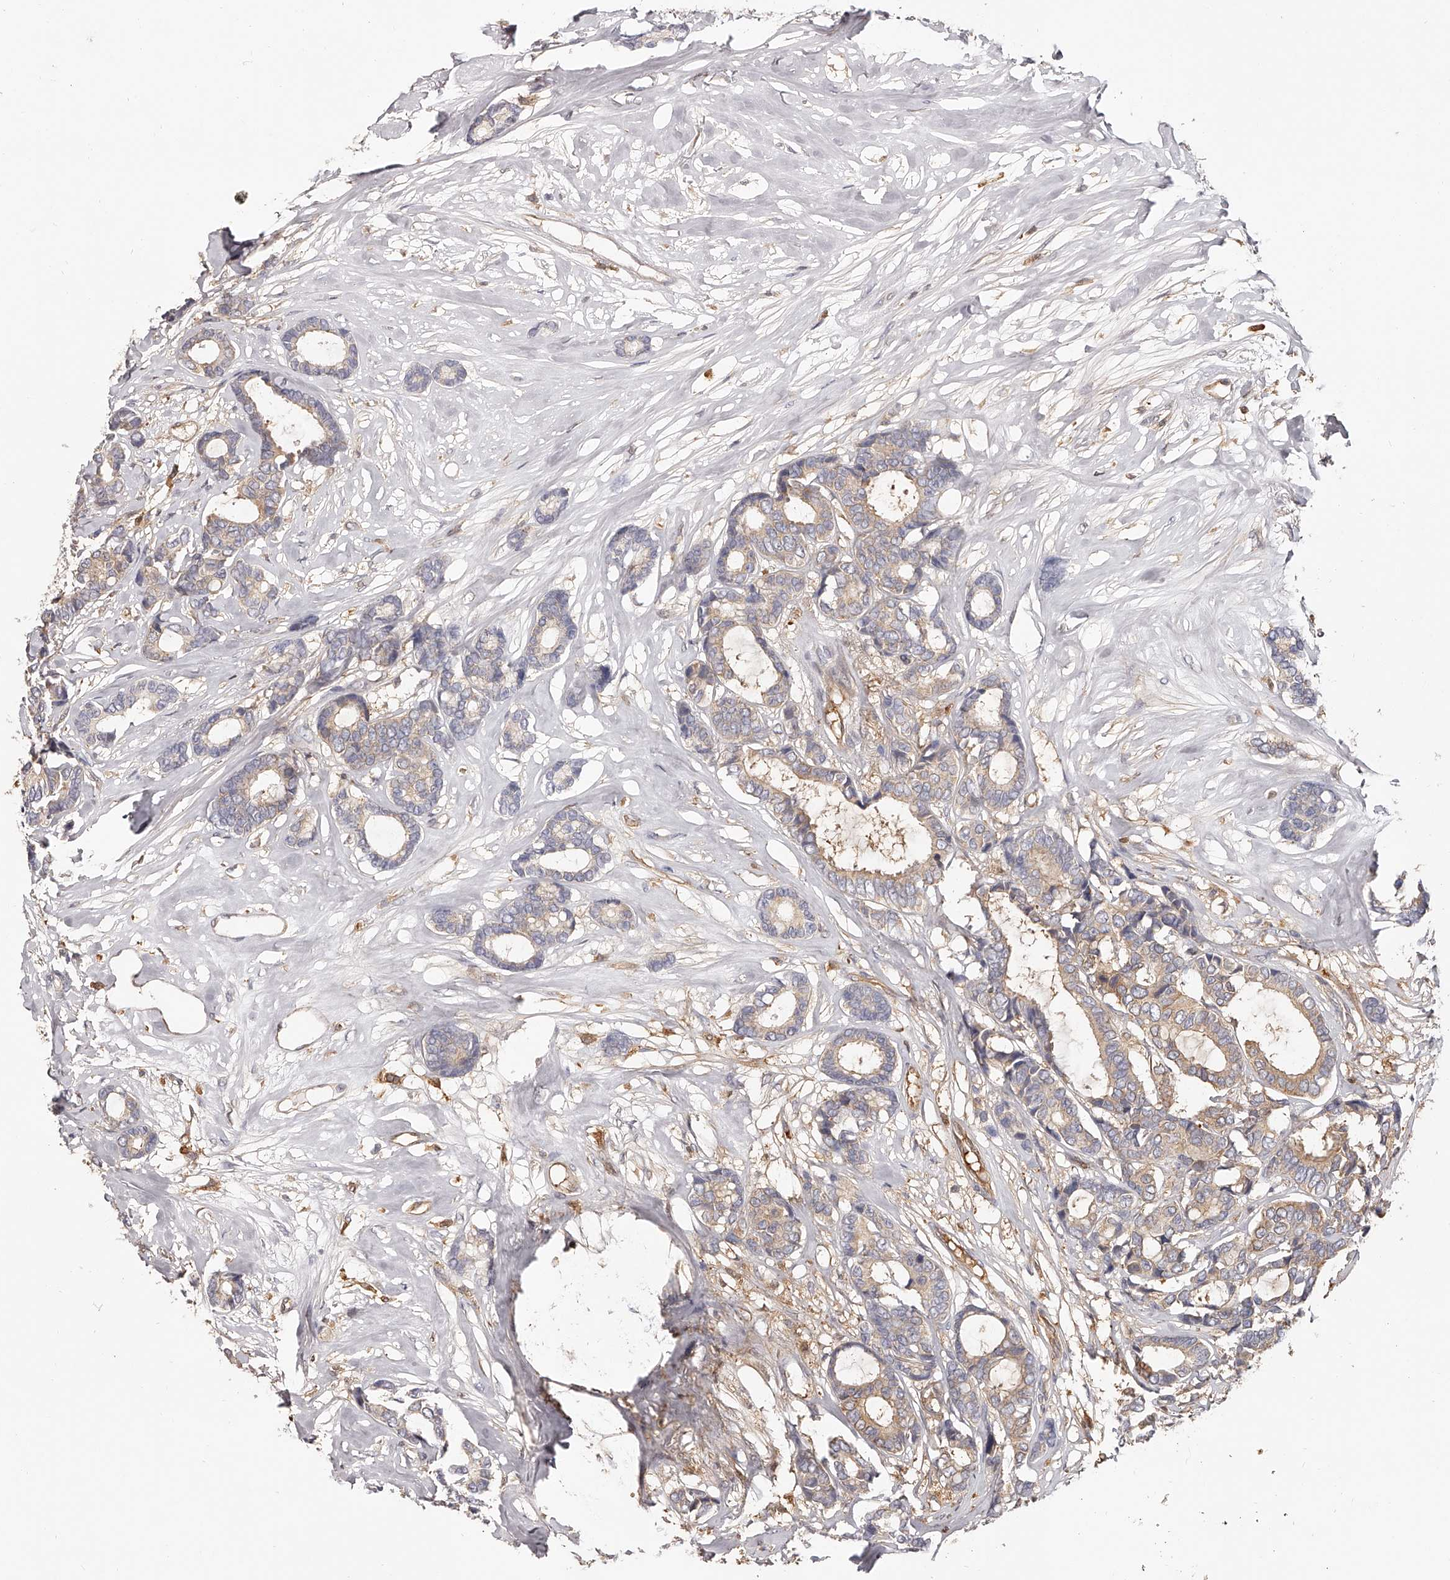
{"staining": {"intensity": "weak", "quantity": ">75%", "location": "cytoplasmic/membranous"}, "tissue": "breast cancer", "cell_type": "Tumor cells", "image_type": "cancer", "snomed": [{"axis": "morphology", "description": "Duct carcinoma"}, {"axis": "topography", "description": "Breast"}], "caption": "Breast cancer stained with a brown dye exhibits weak cytoplasmic/membranous positive staining in about >75% of tumor cells.", "gene": "LAP3", "patient": {"sex": "female", "age": 87}}